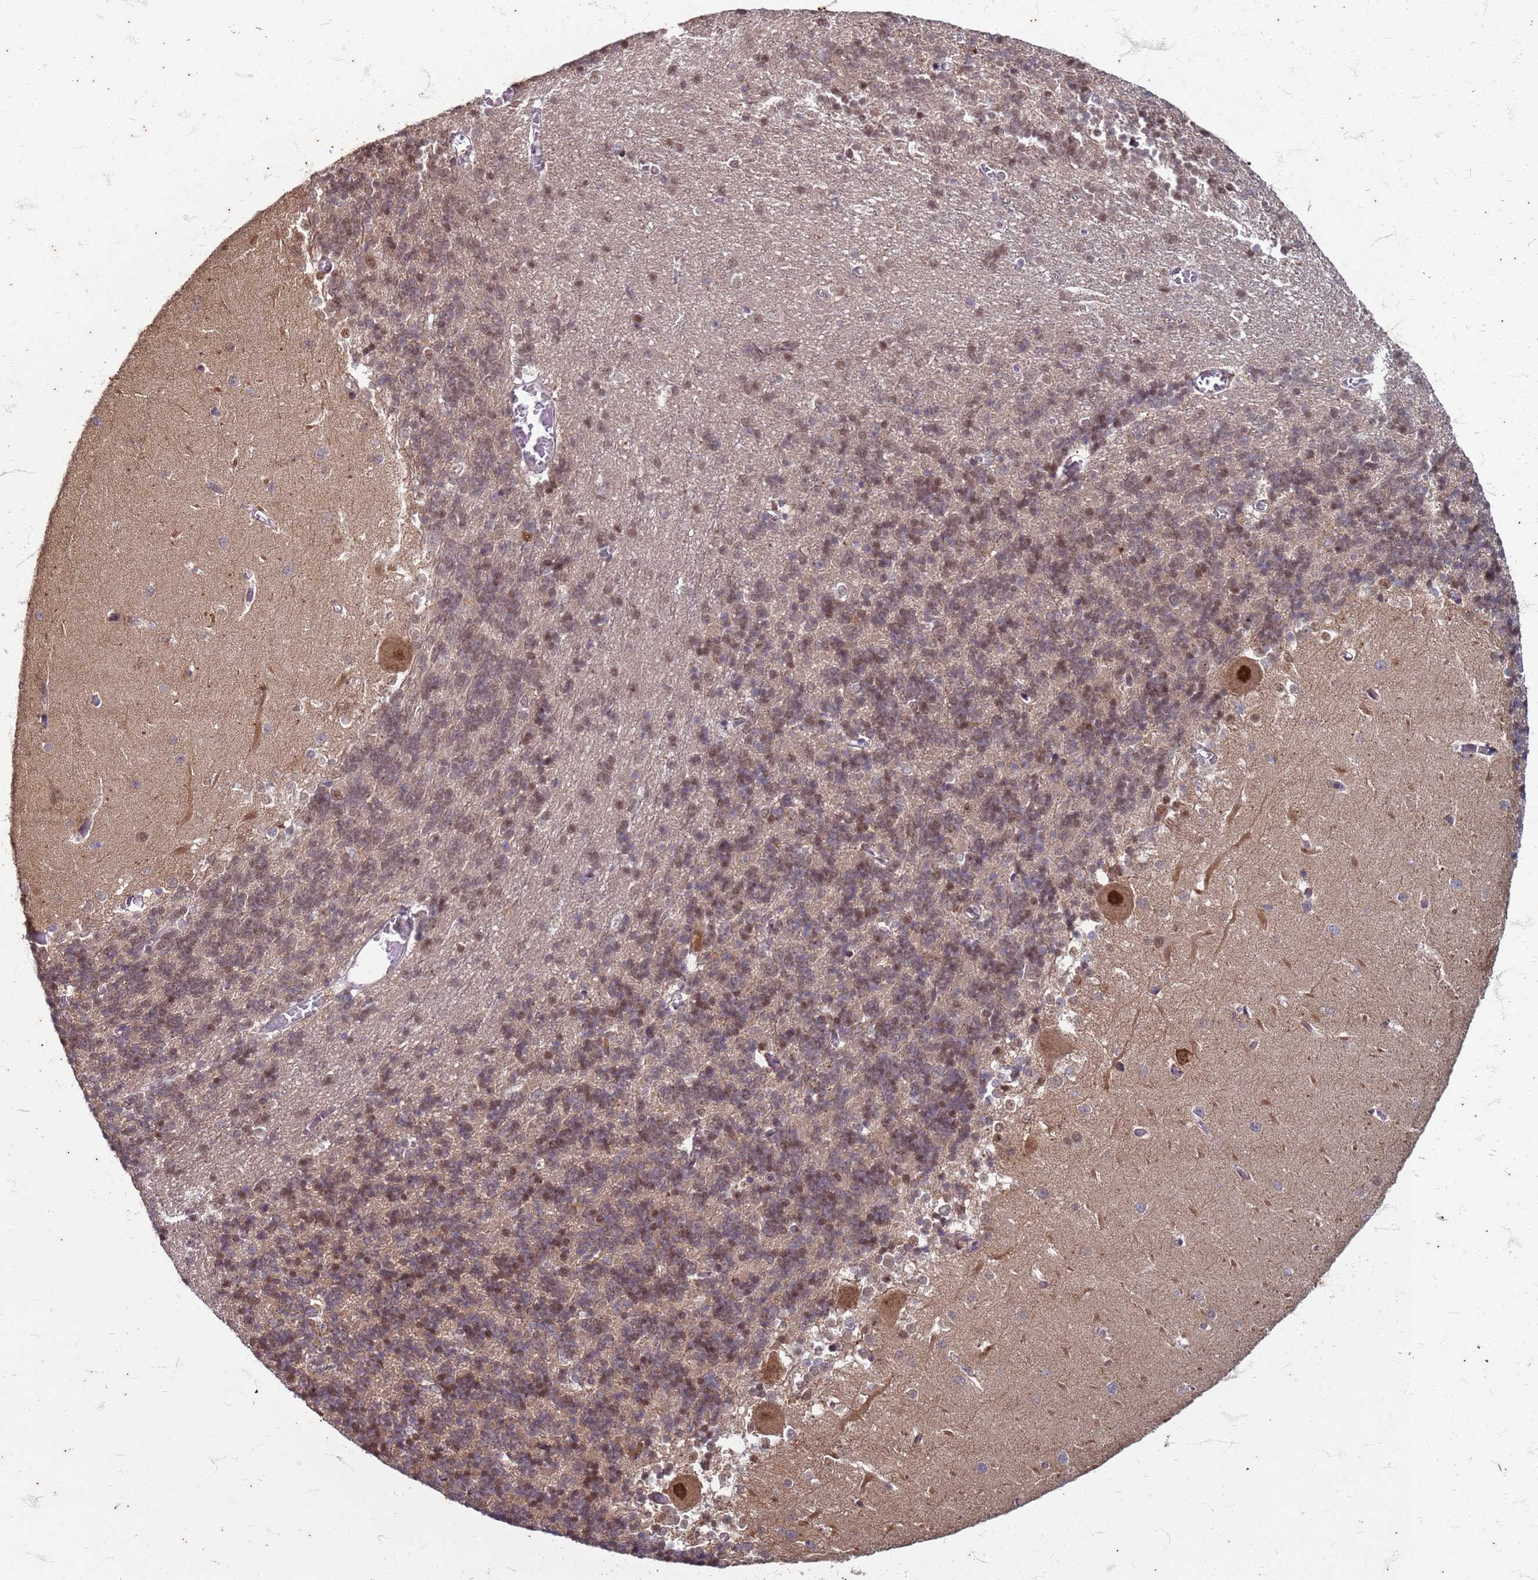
{"staining": {"intensity": "moderate", "quantity": "25%-75%", "location": "nuclear"}, "tissue": "cerebellum", "cell_type": "Cells in granular layer", "image_type": "normal", "snomed": [{"axis": "morphology", "description": "Normal tissue, NOS"}, {"axis": "topography", "description": "Cerebellum"}], "caption": "Protein analysis of unremarkable cerebellum exhibits moderate nuclear staining in about 25%-75% of cells in granular layer. Nuclei are stained in blue.", "gene": "TRMT6", "patient": {"sex": "male", "age": 37}}